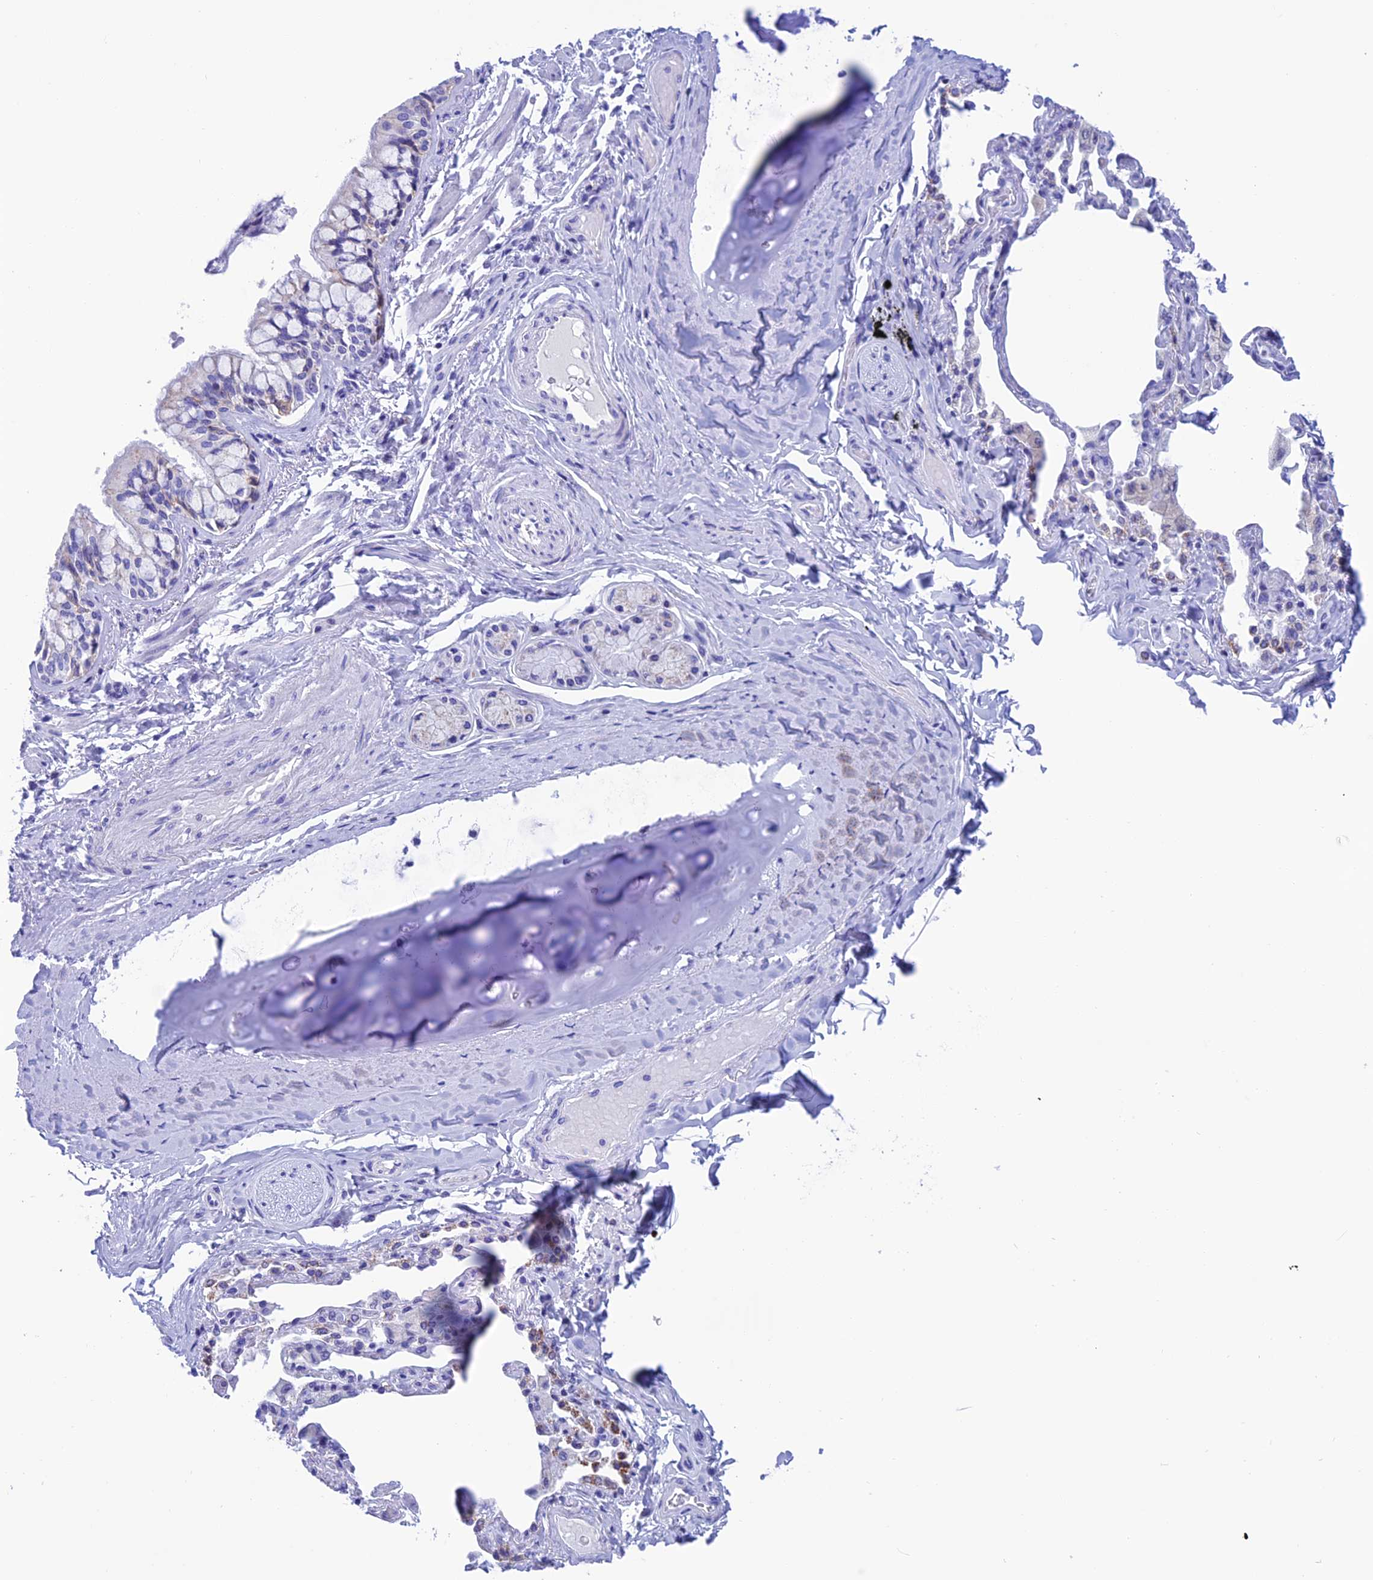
{"staining": {"intensity": "moderate", "quantity": "25%-75%", "location": "cytoplasmic/membranous"}, "tissue": "bronchus", "cell_type": "Respiratory epithelial cells", "image_type": "normal", "snomed": [{"axis": "morphology", "description": "Normal tissue, NOS"}, {"axis": "morphology", "description": "Inflammation, NOS"}, {"axis": "topography", "description": "Bronchus"}, {"axis": "topography", "description": "Lung"}], "caption": "Protein staining by immunohistochemistry (IHC) reveals moderate cytoplasmic/membranous positivity in about 25%-75% of respiratory epithelial cells in benign bronchus.", "gene": "NXPE4", "patient": {"sex": "female", "age": 46}}